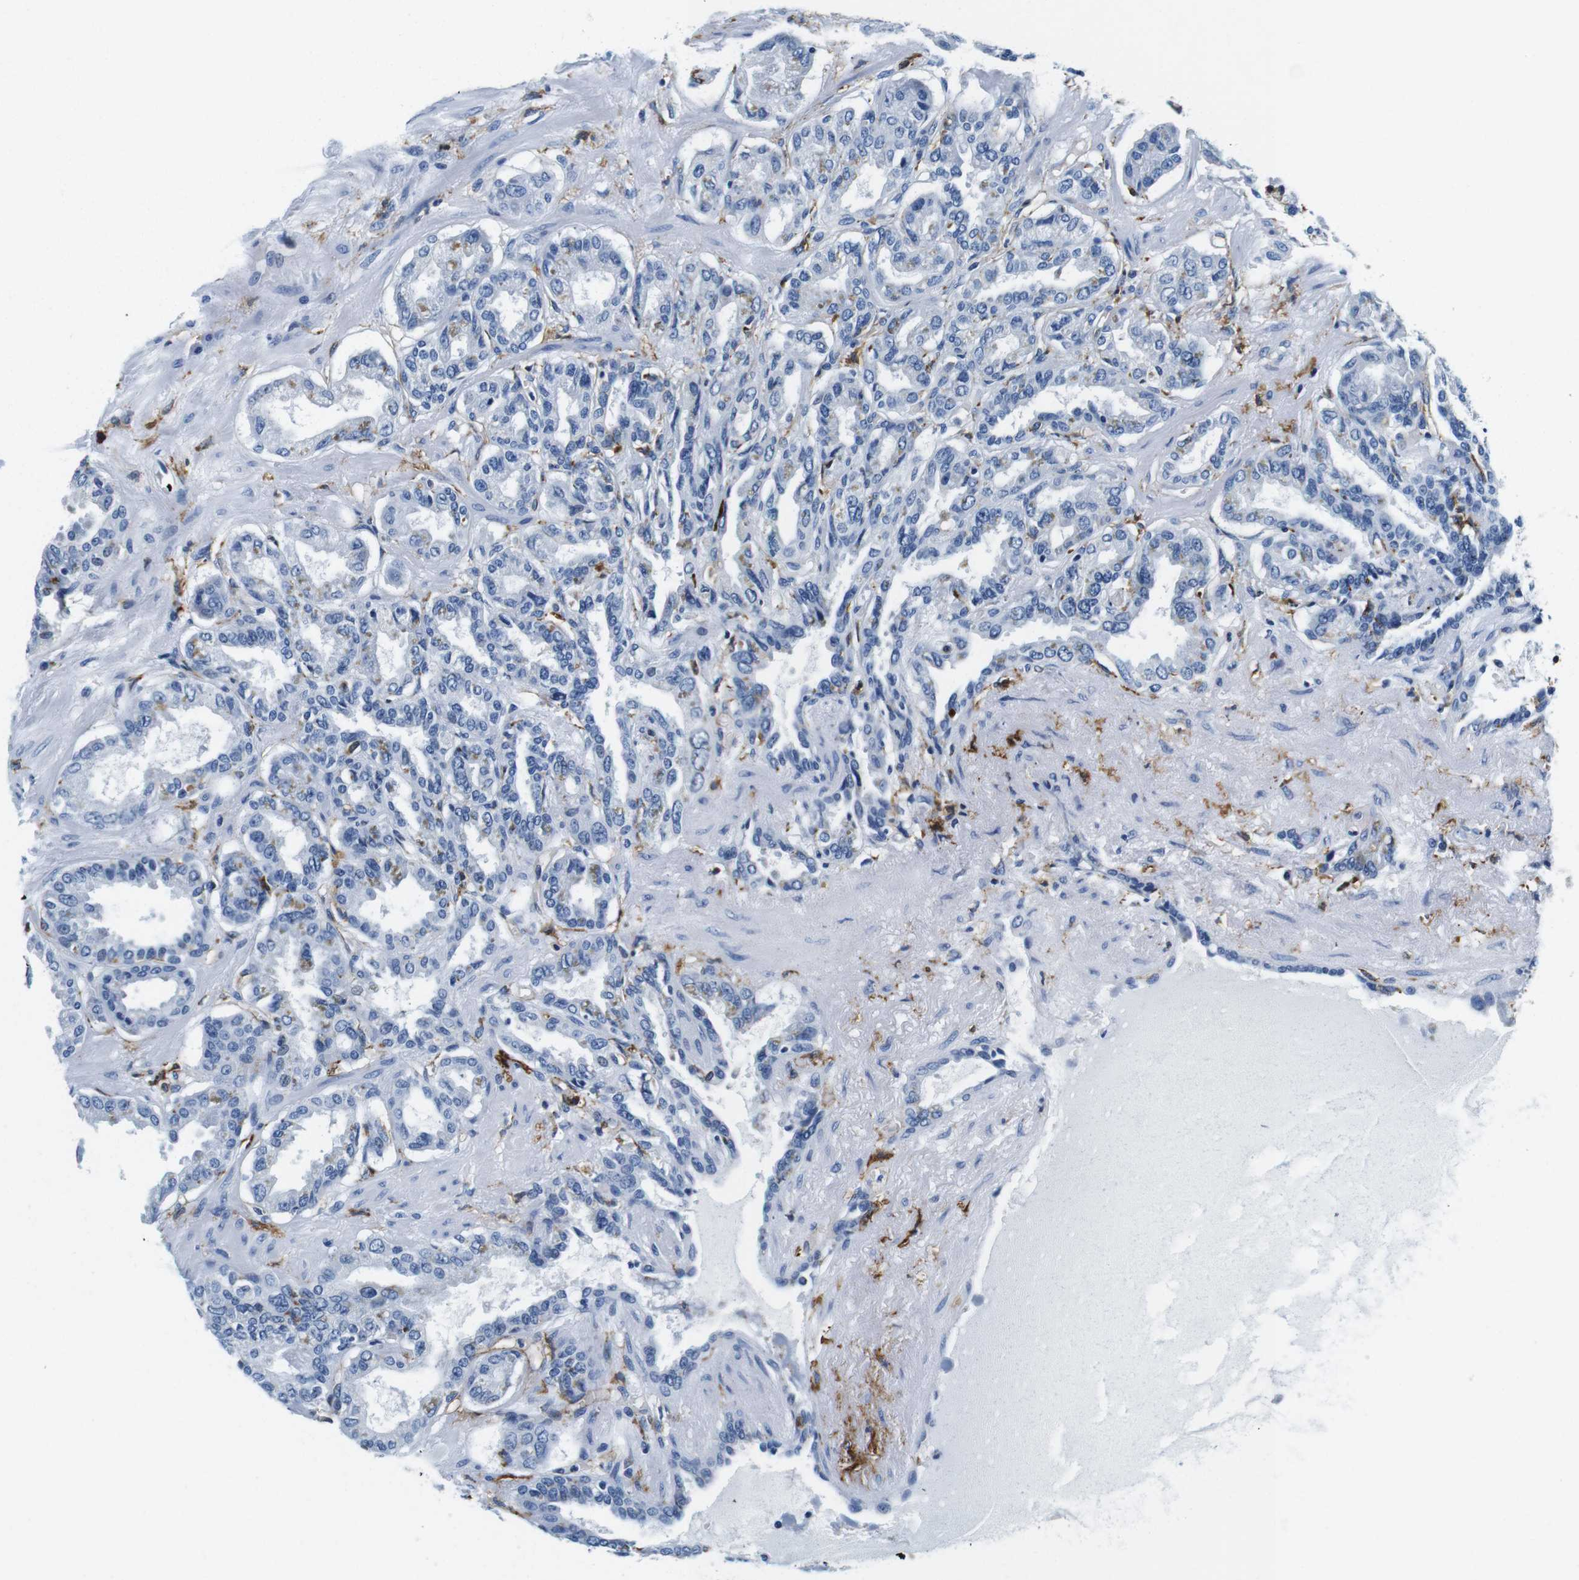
{"staining": {"intensity": "negative", "quantity": "none", "location": "none"}, "tissue": "seminal vesicle", "cell_type": "Glandular cells", "image_type": "normal", "snomed": [{"axis": "morphology", "description": "Normal tissue, NOS"}, {"axis": "topography", "description": "Seminal veicle"}], "caption": "Photomicrograph shows no protein expression in glandular cells of benign seminal vesicle. The staining was performed using DAB to visualize the protein expression in brown, while the nuclei were stained in blue with hematoxylin (Magnification: 20x).", "gene": "HLA", "patient": {"sex": "male", "age": 61}}